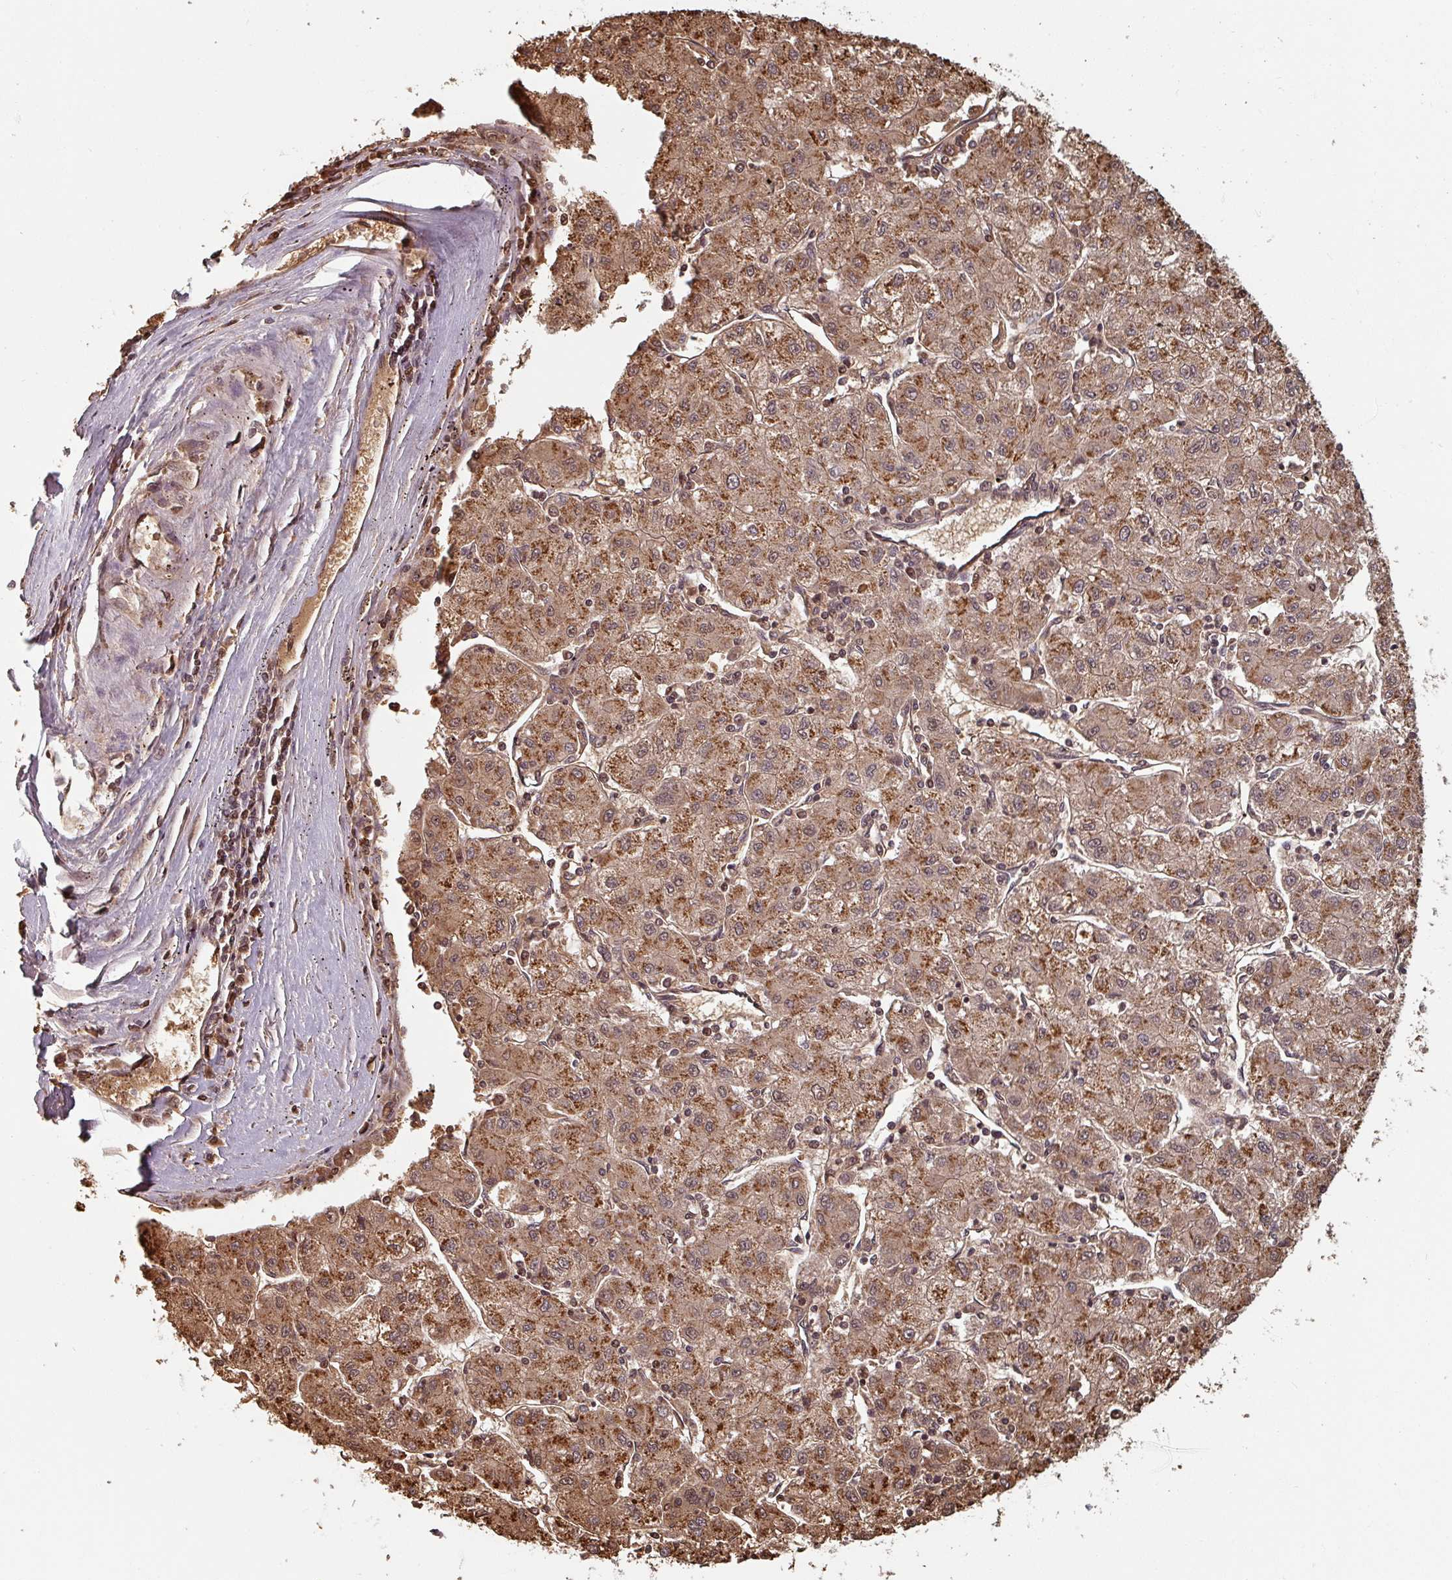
{"staining": {"intensity": "moderate", "quantity": ">75%", "location": "cytoplasmic/membranous"}, "tissue": "liver cancer", "cell_type": "Tumor cells", "image_type": "cancer", "snomed": [{"axis": "morphology", "description": "Carcinoma, Hepatocellular, NOS"}, {"axis": "topography", "description": "Liver"}], "caption": "A brown stain shows moderate cytoplasmic/membranous positivity of a protein in human liver cancer (hepatocellular carcinoma) tumor cells.", "gene": "EID1", "patient": {"sex": "male", "age": 72}}